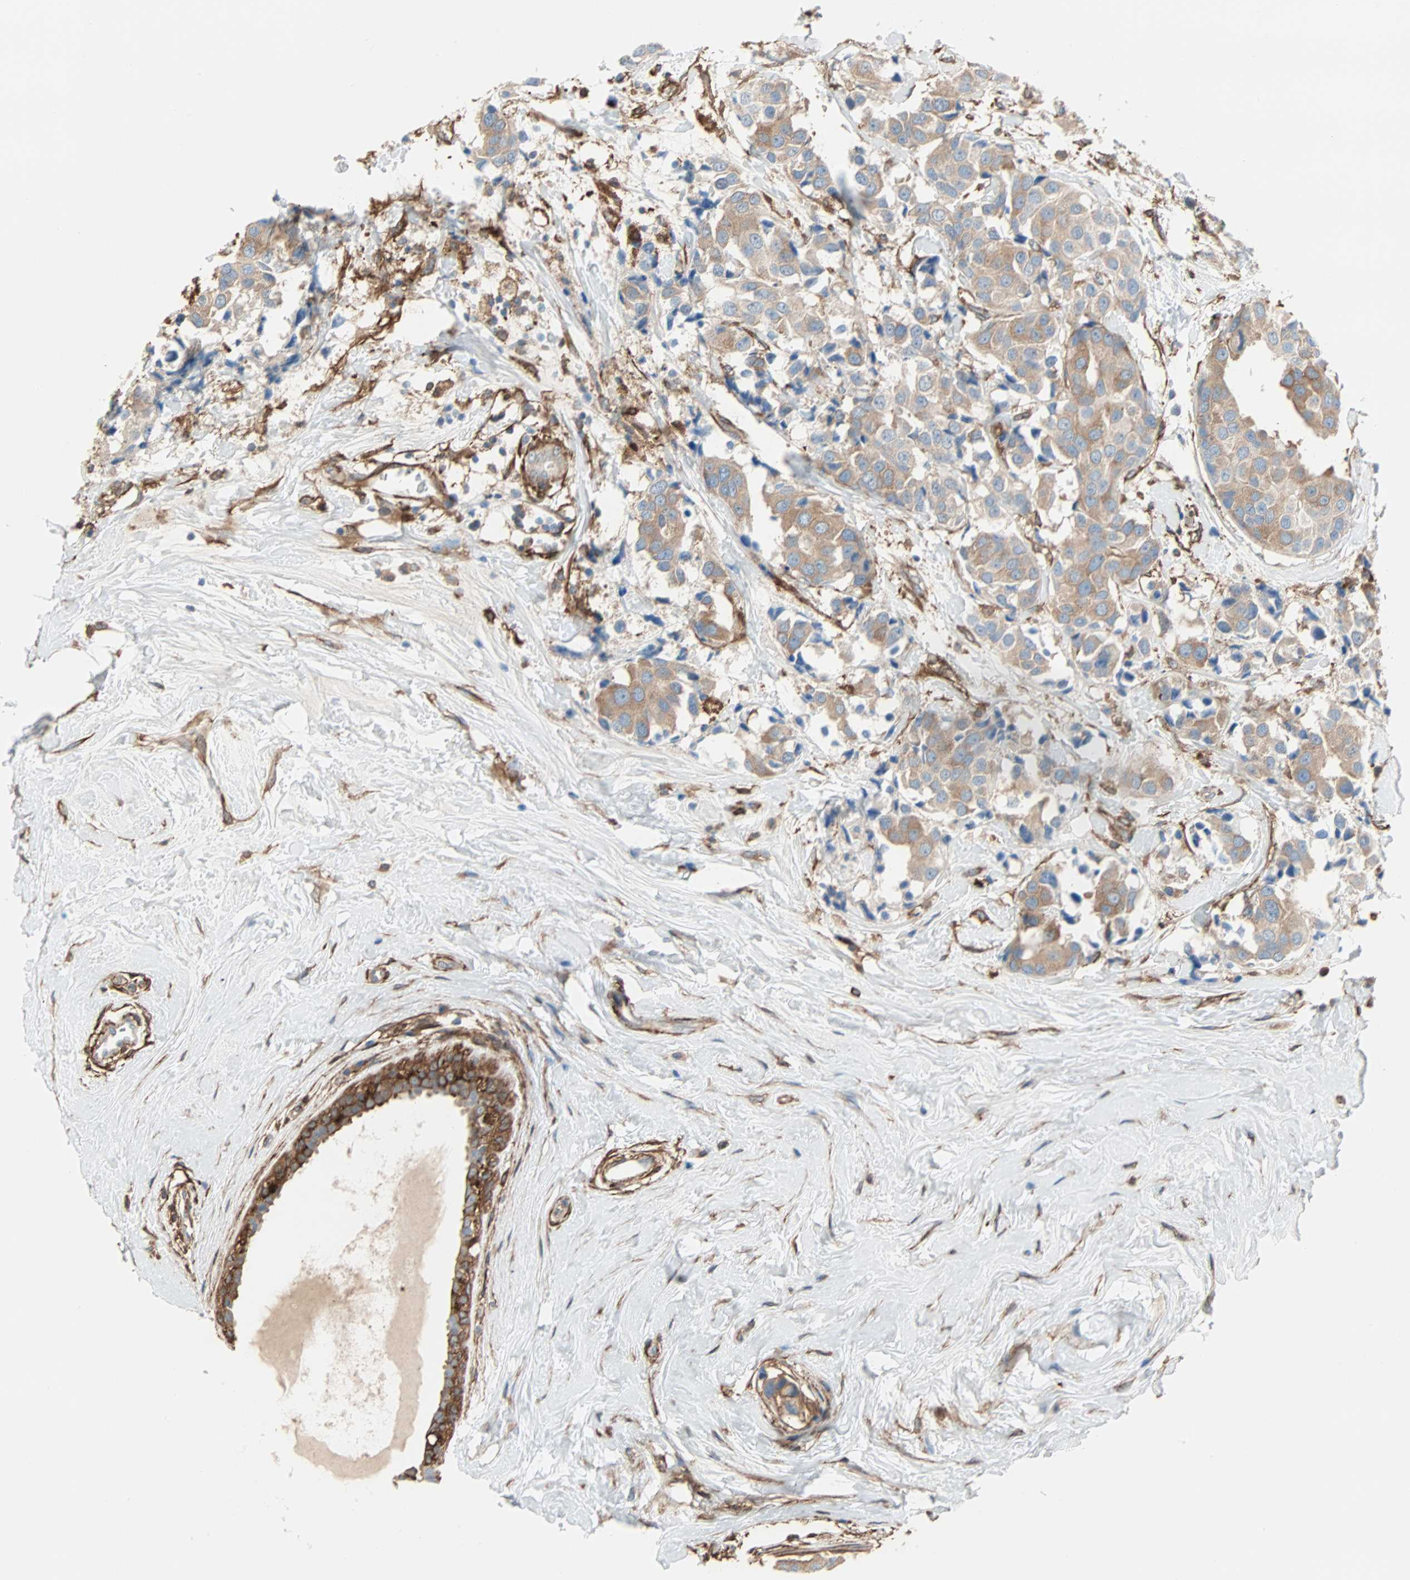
{"staining": {"intensity": "moderate", "quantity": ">75%", "location": "cytoplasmic/membranous"}, "tissue": "breast cancer", "cell_type": "Tumor cells", "image_type": "cancer", "snomed": [{"axis": "morphology", "description": "Normal tissue, NOS"}, {"axis": "morphology", "description": "Duct carcinoma"}, {"axis": "topography", "description": "Breast"}], "caption": "A brown stain highlights moderate cytoplasmic/membranous positivity of a protein in human breast cancer (invasive ductal carcinoma) tumor cells.", "gene": "EPB41L2", "patient": {"sex": "female", "age": 39}}